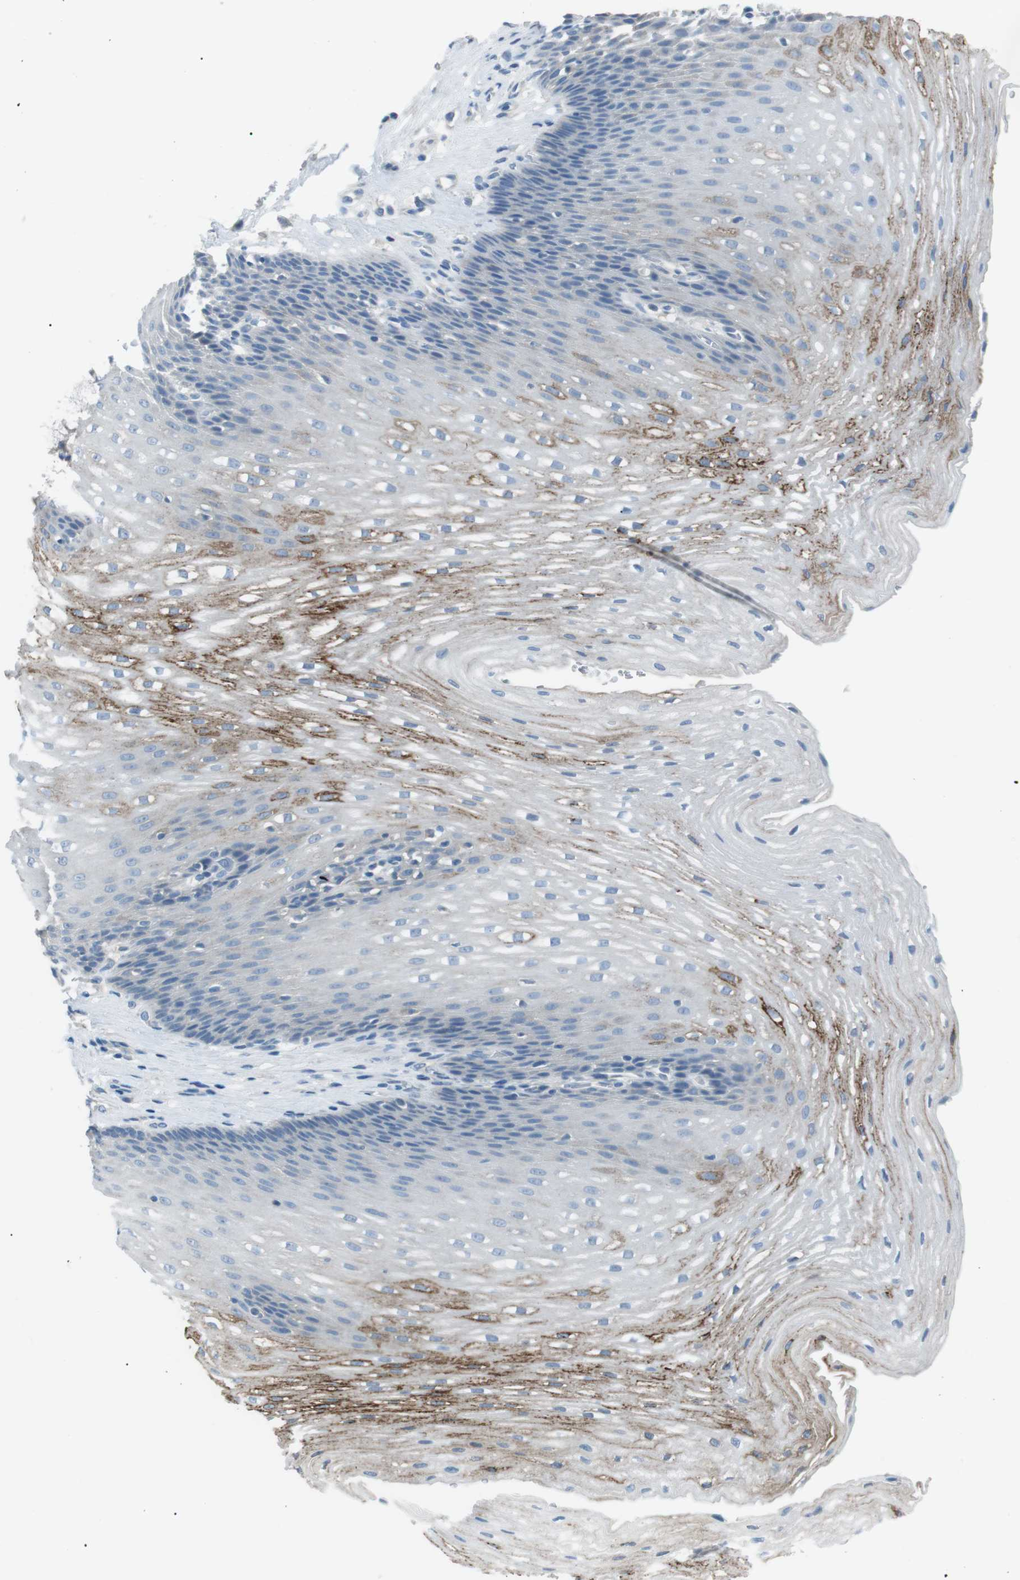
{"staining": {"intensity": "moderate", "quantity": "<25%", "location": "cytoplasmic/membranous"}, "tissue": "esophagus", "cell_type": "Squamous epithelial cells", "image_type": "normal", "snomed": [{"axis": "morphology", "description": "Normal tissue, NOS"}, {"axis": "topography", "description": "Esophagus"}], "caption": "A high-resolution micrograph shows immunohistochemistry (IHC) staining of benign esophagus, which demonstrates moderate cytoplasmic/membranous expression in approximately <25% of squamous epithelial cells. Immunohistochemistry stains the protein of interest in brown and the nuclei are stained blue.", "gene": "CDH26", "patient": {"sex": "male", "age": 48}}